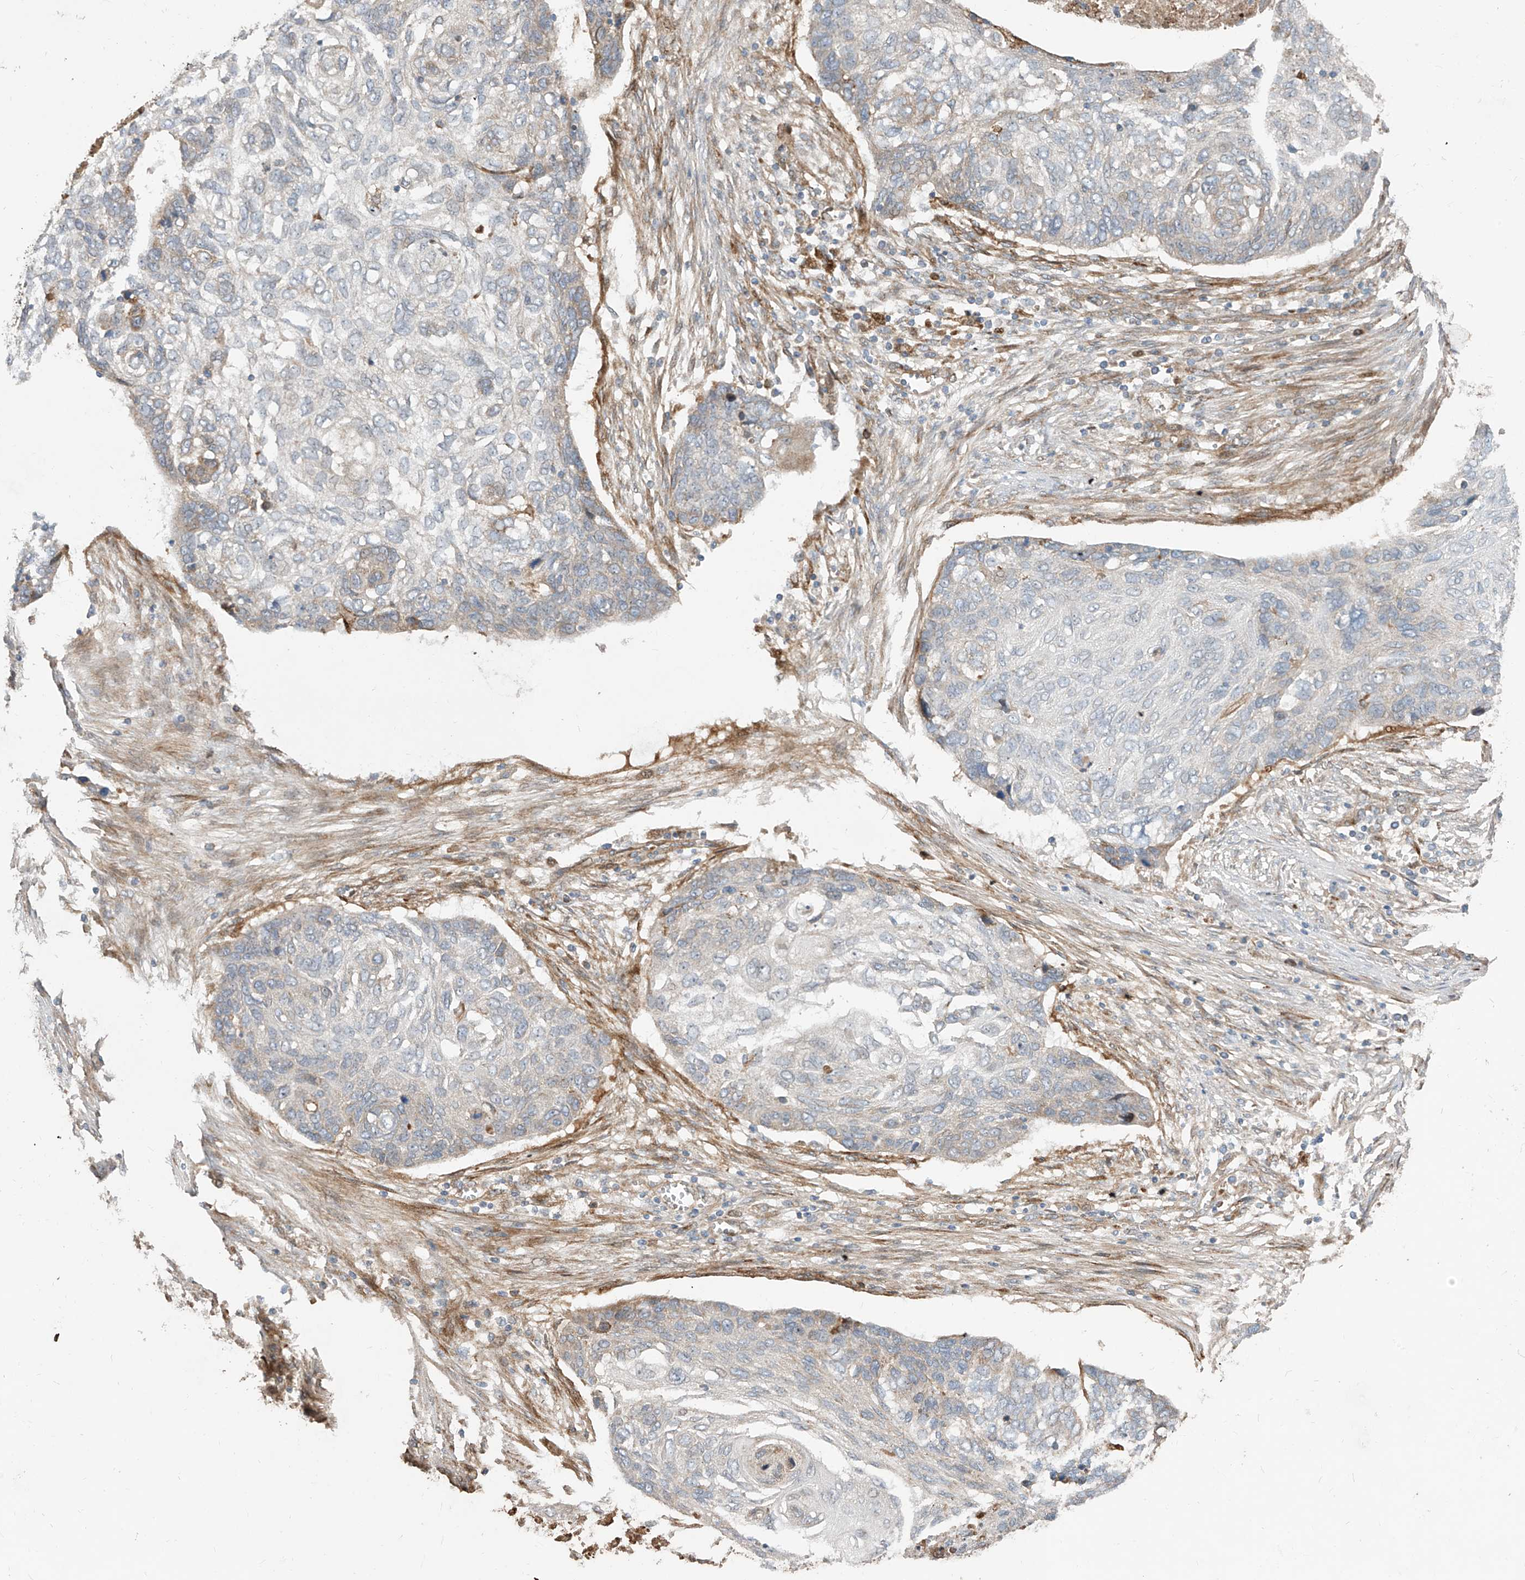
{"staining": {"intensity": "negative", "quantity": "none", "location": "none"}, "tissue": "lung cancer", "cell_type": "Tumor cells", "image_type": "cancer", "snomed": [{"axis": "morphology", "description": "Squamous cell carcinoma, NOS"}, {"axis": "topography", "description": "Lung"}], "caption": "Lung cancer (squamous cell carcinoma) stained for a protein using immunohistochemistry demonstrates no staining tumor cells.", "gene": "ABTB1", "patient": {"sex": "female", "age": 63}}